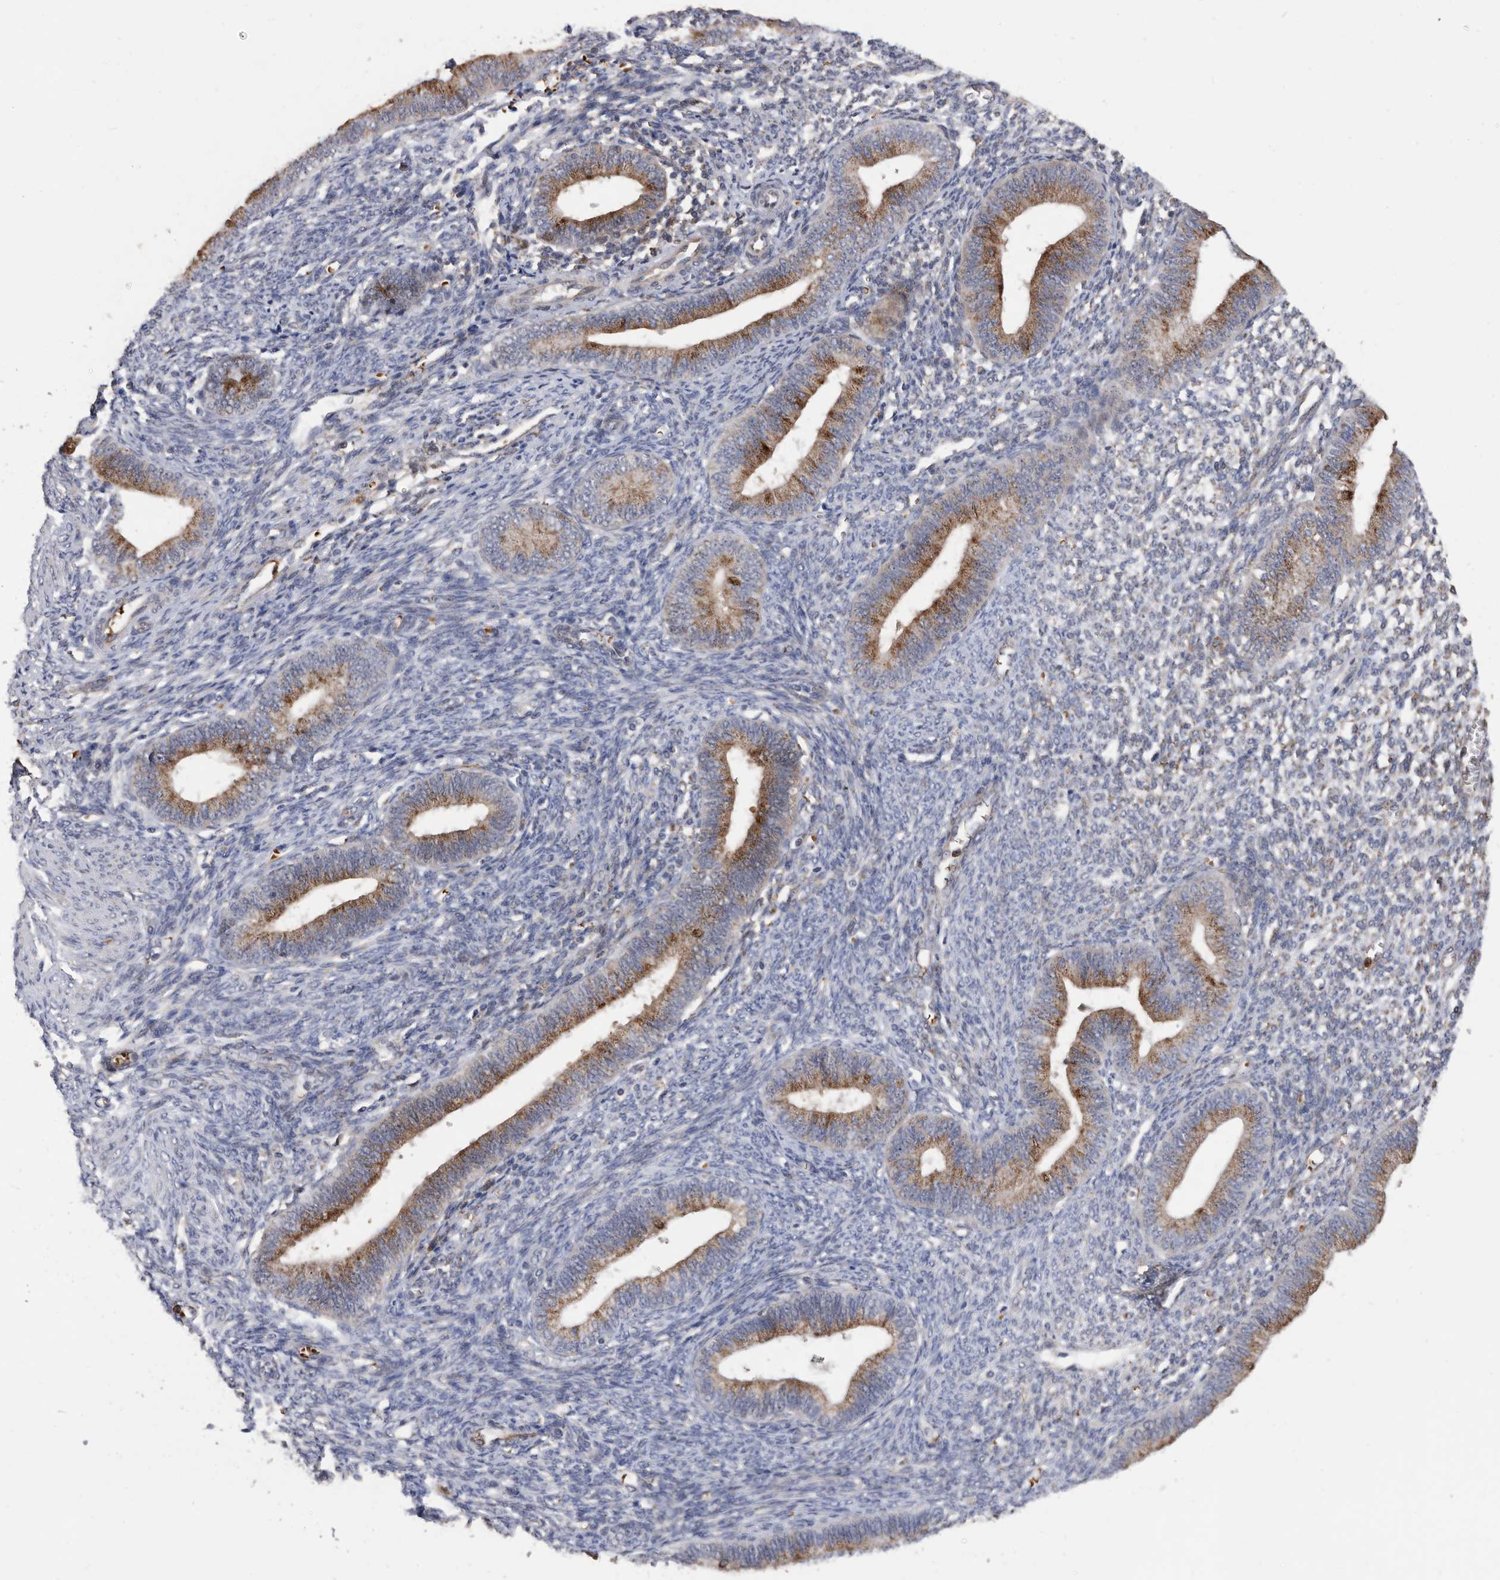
{"staining": {"intensity": "weak", "quantity": "25%-75%", "location": "cytoplasmic/membranous"}, "tissue": "endometrium", "cell_type": "Cells in endometrial stroma", "image_type": "normal", "snomed": [{"axis": "morphology", "description": "Normal tissue, NOS"}, {"axis": "topography", "description": "Endometrium"}], "caption": "Immunohistochemistry (DAB) staining of normal endometrium shows weak cytoplasmic/membranous protein expression in about 25%-75% of cells in endometrial stroma.", "gene": "CRISPLD2", "patient": {"sex": "female", "age": 46}}